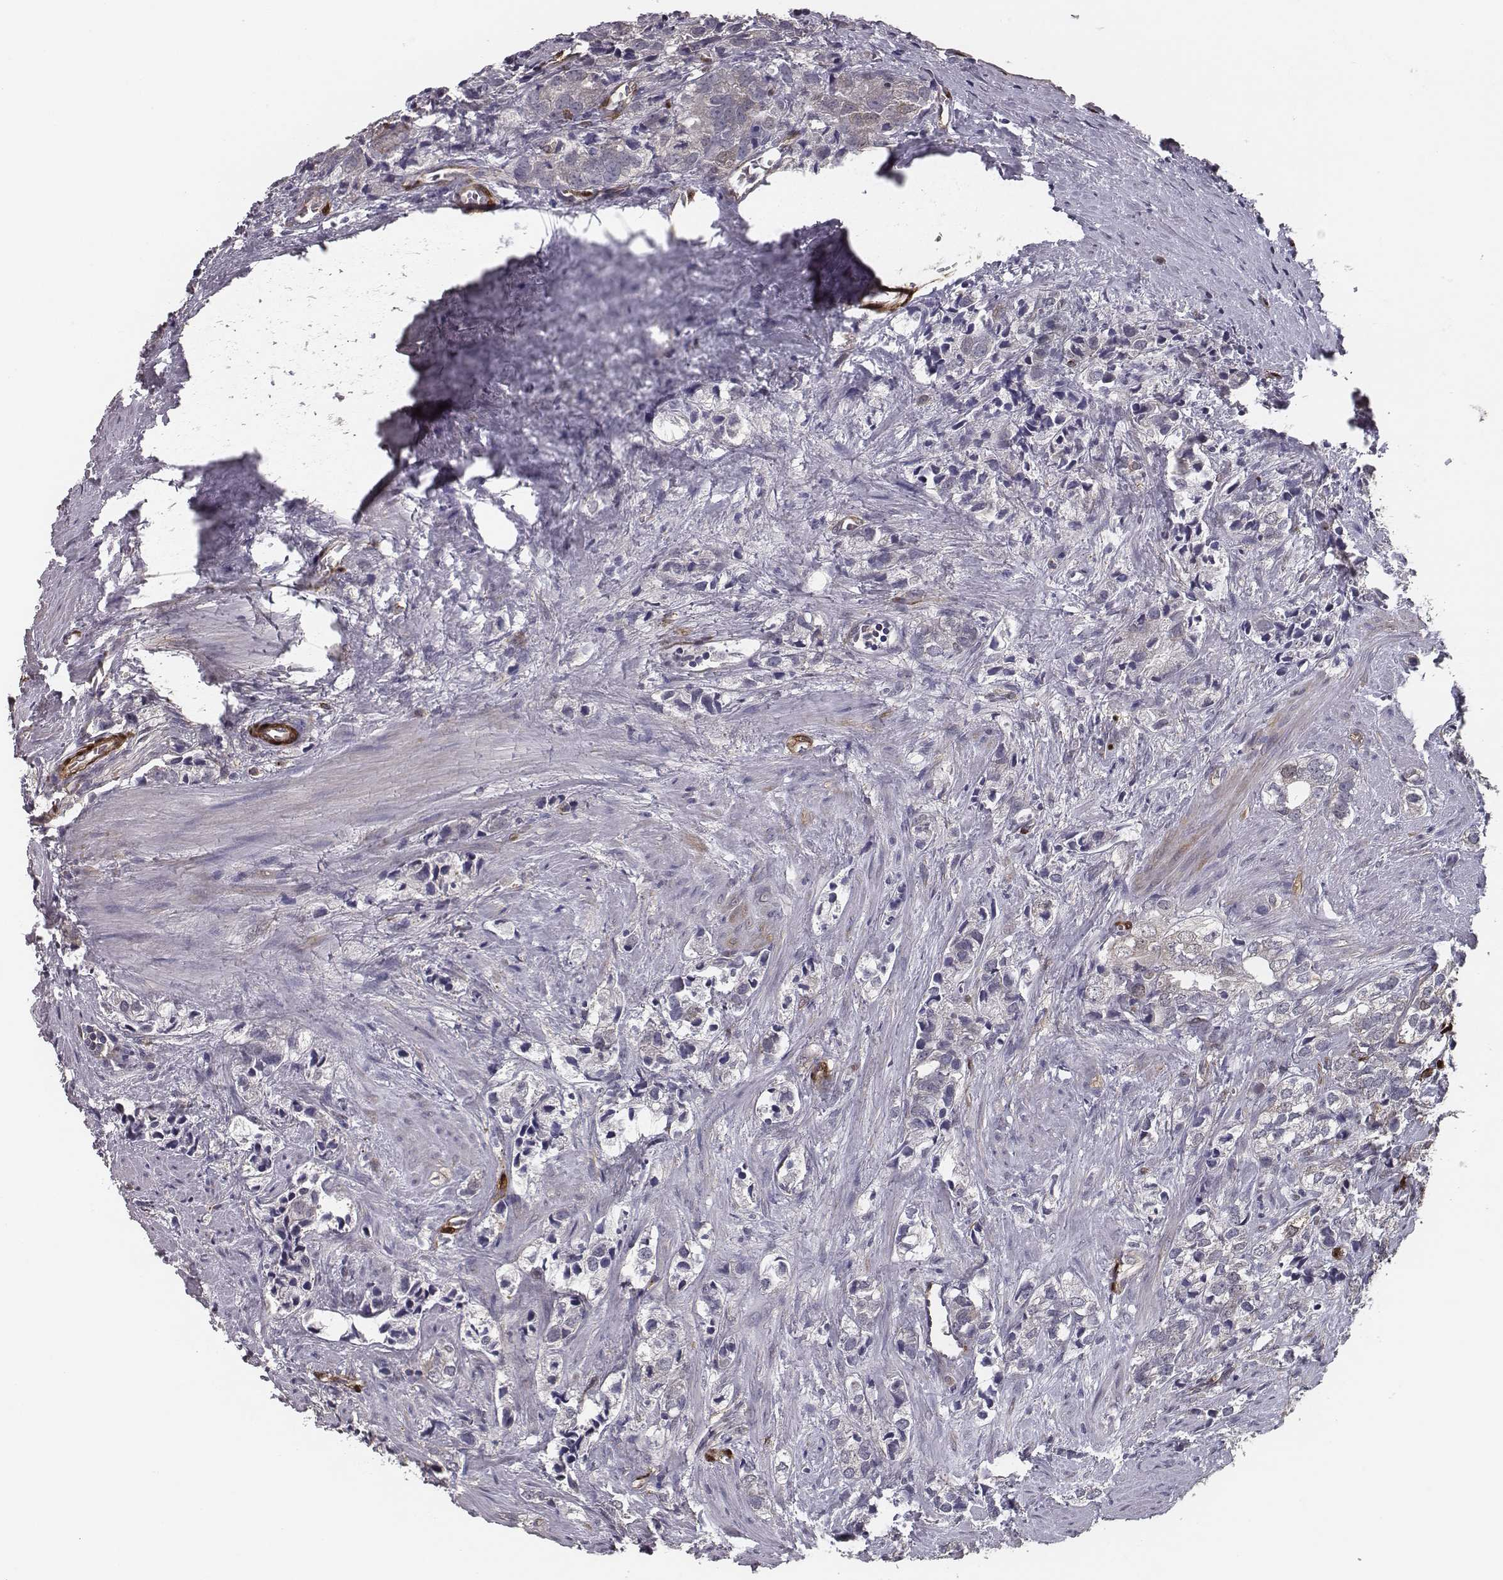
{"staining": {"intensity": "negative", "quantity": "none", "location": "none"}, "tissue": "prostate cancer", "cell_type": "Tumor cells", "image_type": "cancer", "snomed": [{"axis": "morphology", "description": "Adenocarcinoma, NOS"}, {"axis": "topography", "description": "Prostate and seminal vesicle, NOS"}], "caption": "The IHC histopathology image has no significant positivity in tumor cells of prostate adenocarcinoma tissue.", "gene": "ISYNA1", "patient": {"sex": "male", "age": 63}}